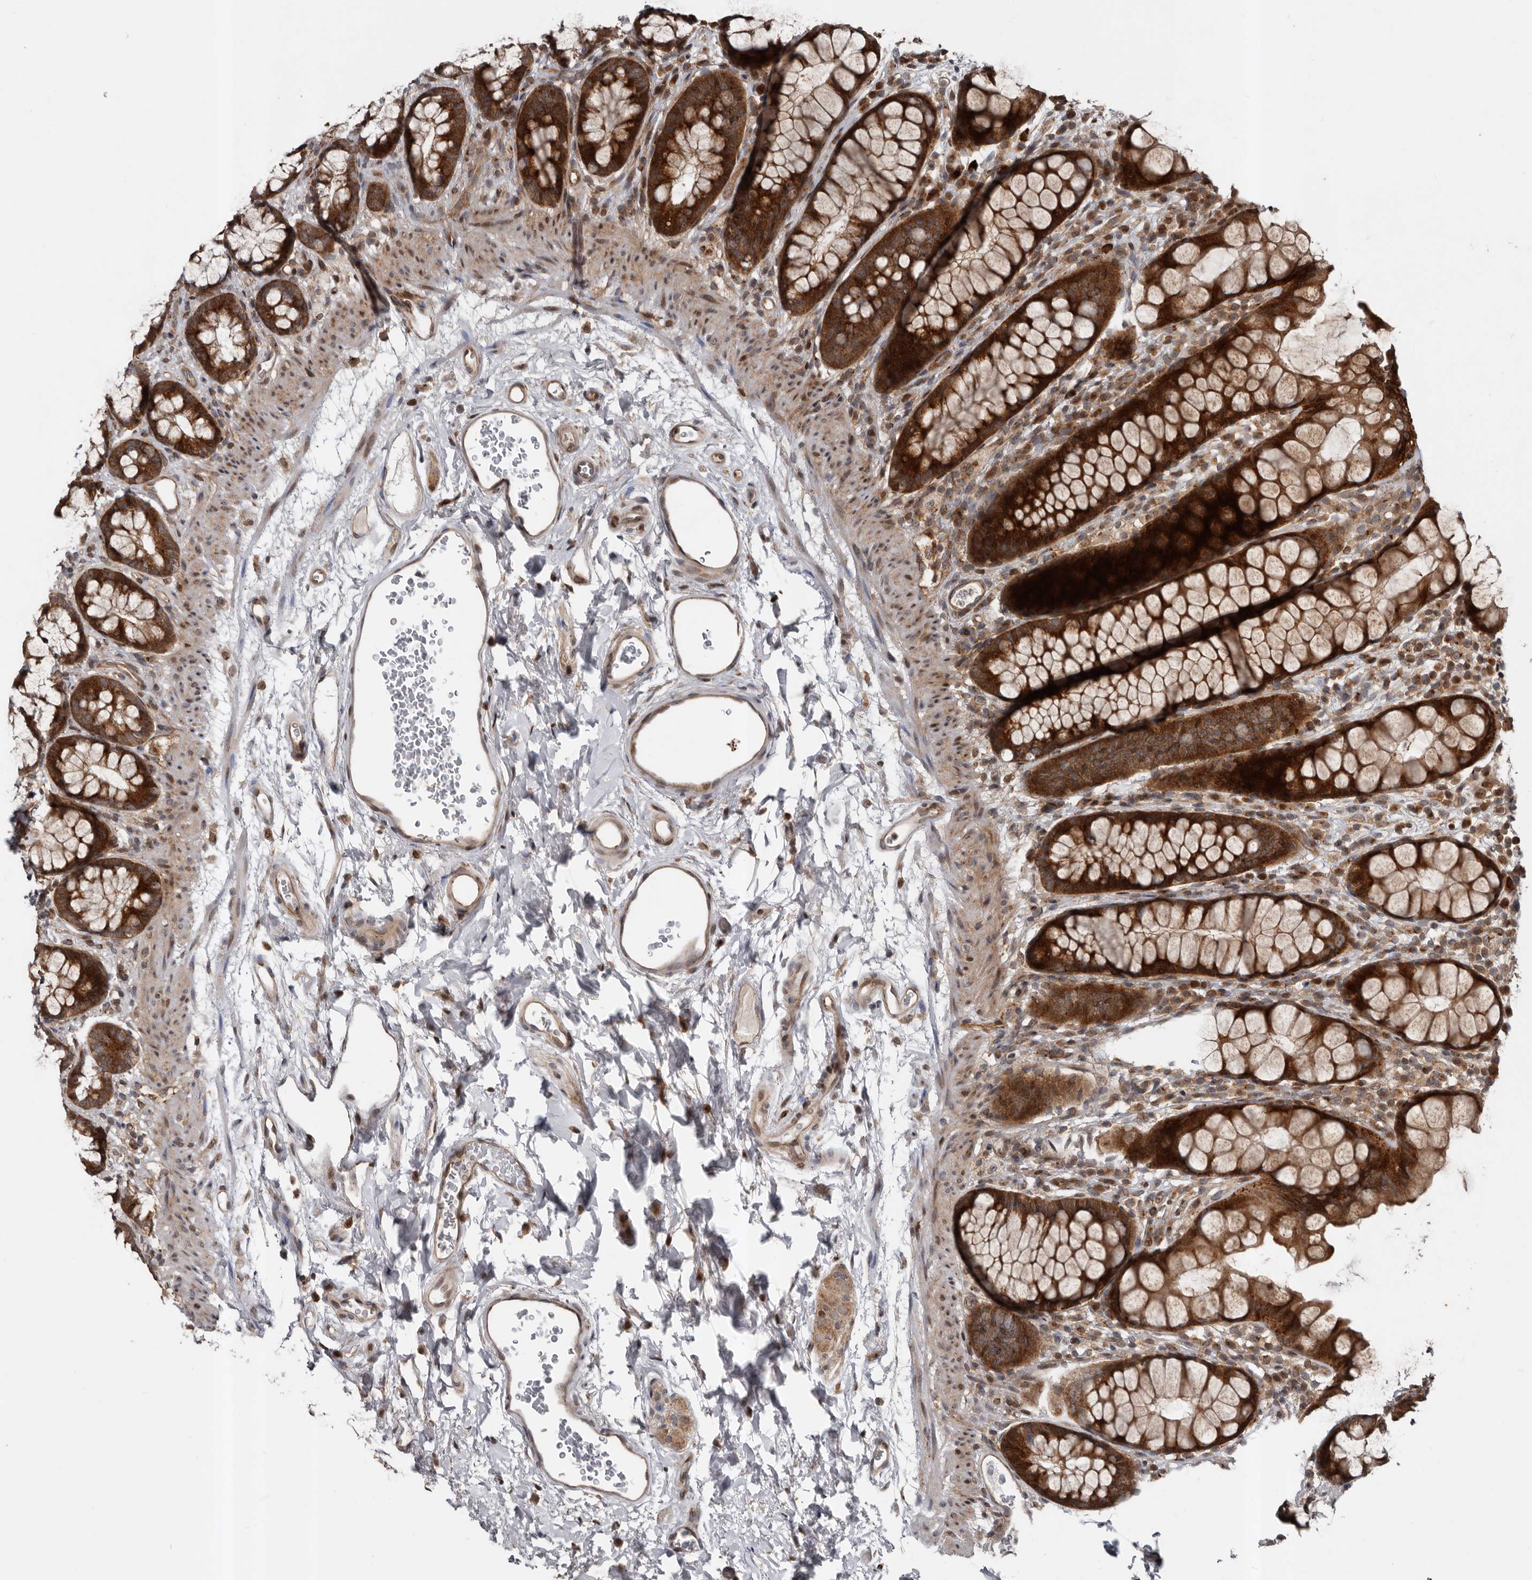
{"staining": {"intensity": "strong", "quantity": ">75%", "location": "cytoplasmic/membranous"}, "tissue": "rectum", "cell_type": "Glandular cells", "image_type": "normal", "snomed": [{"axis": "morphology", "description": "Normal tissue, NOS"}, {"axis": "topography", "description": "Rectum"}], "caption": "Brown immunohistochemical staining in unremarkable human rectum shows strong cytoplasmic/membranous expression in about >75% of glandular cells.", "gene": "CCDC190", "patient": {"sex": "female", "age": 65}}